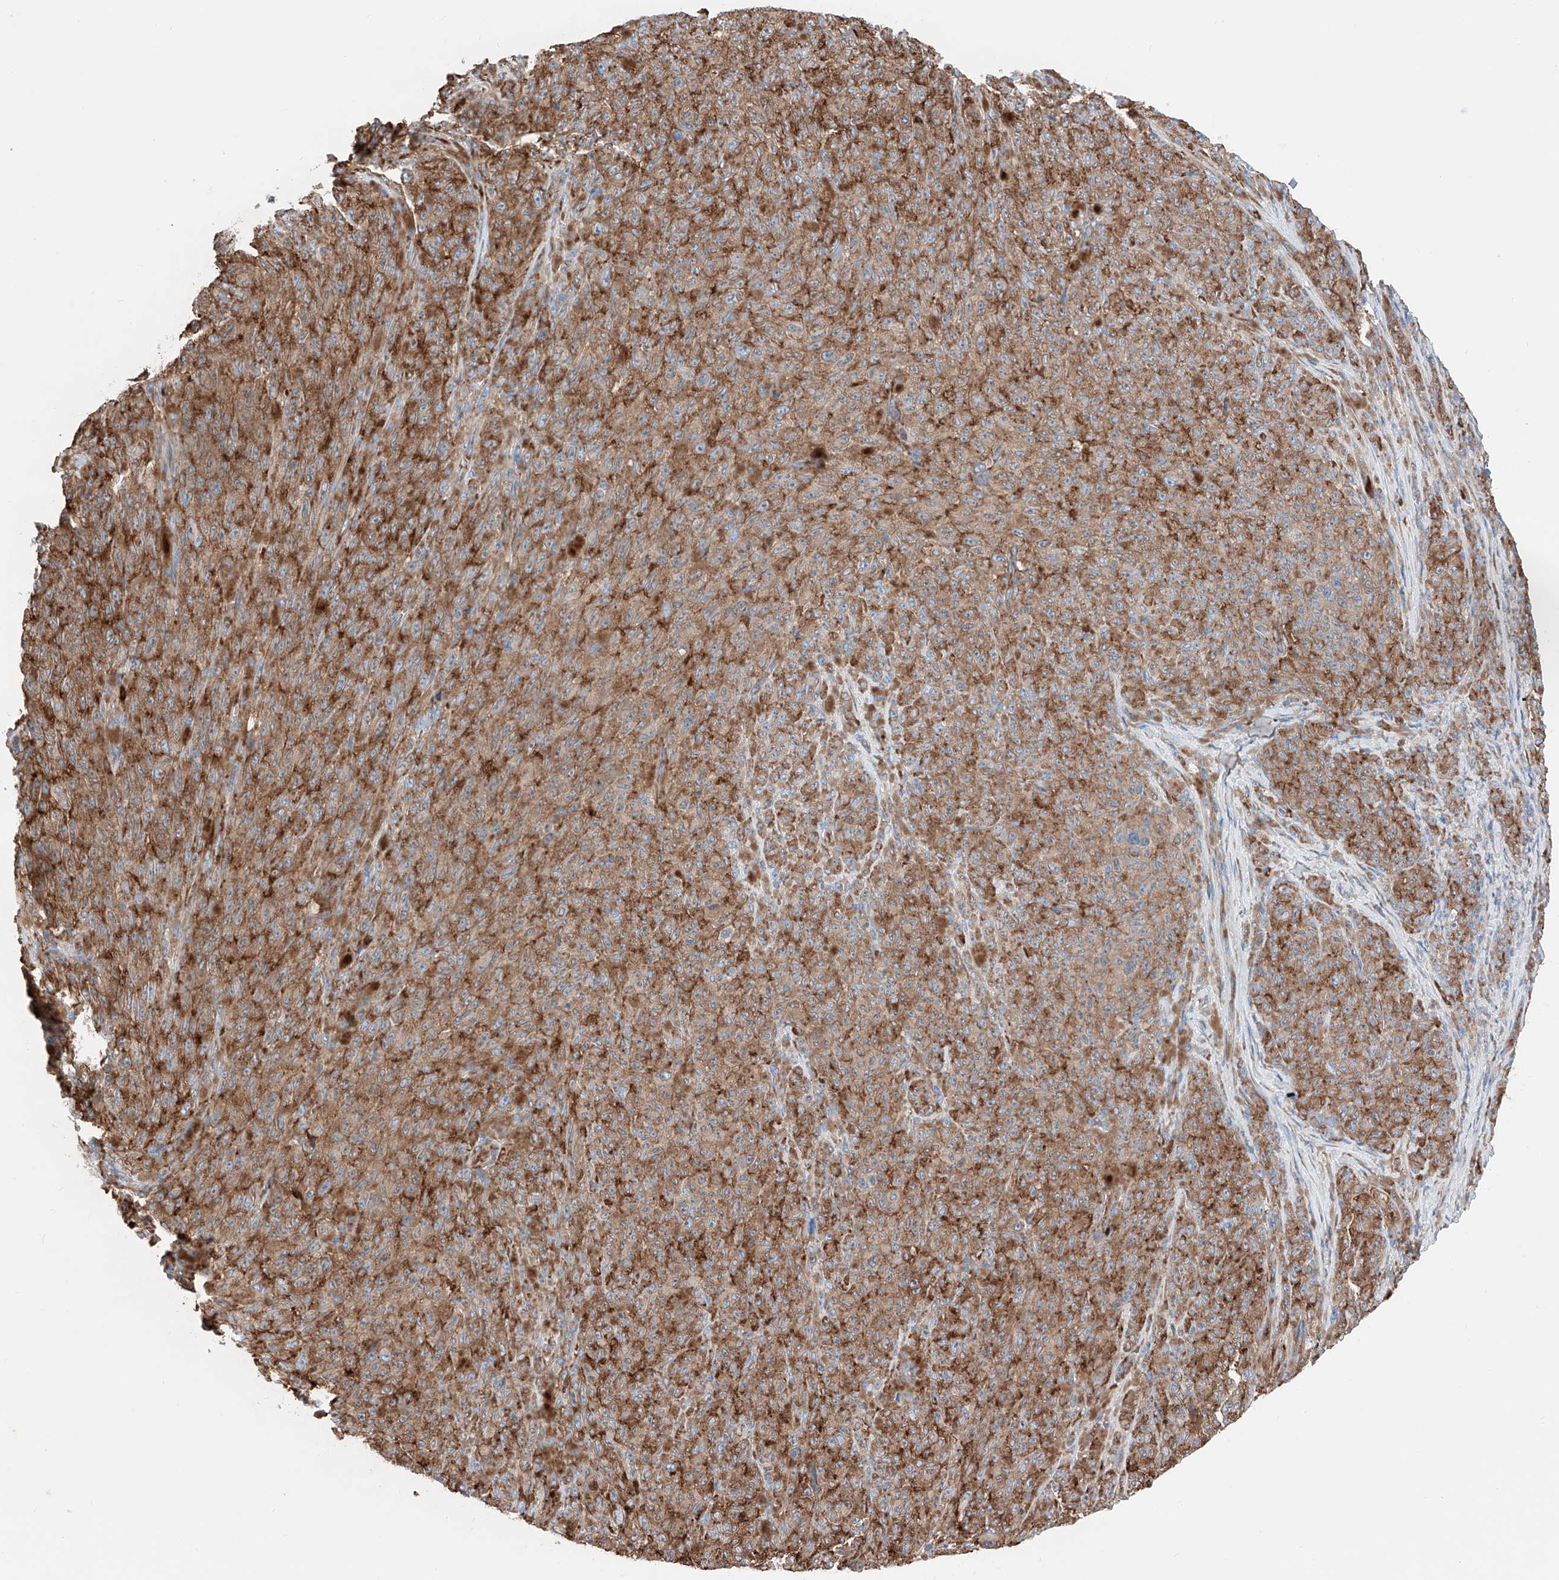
{"staining": {"intensity": "moderate", "quantity": ">75%", "location": "cytoplasmic/membranous"}, "tissue": "melanoma", "cell_type": "Tumor cells", "image_type": "cancer", "snomed": [{"axis": "morphology", "description": "Malignant melanoma, NOS"}, {"axis": "topography", "description": "Skin"}], "caption": "Moderate cytoplasmic/membranous positivity is identified in about >75% of tumor cells in malignant melanoma.", "gene": "CRELD1", "patient": {"sex": "female", "age": 82}}